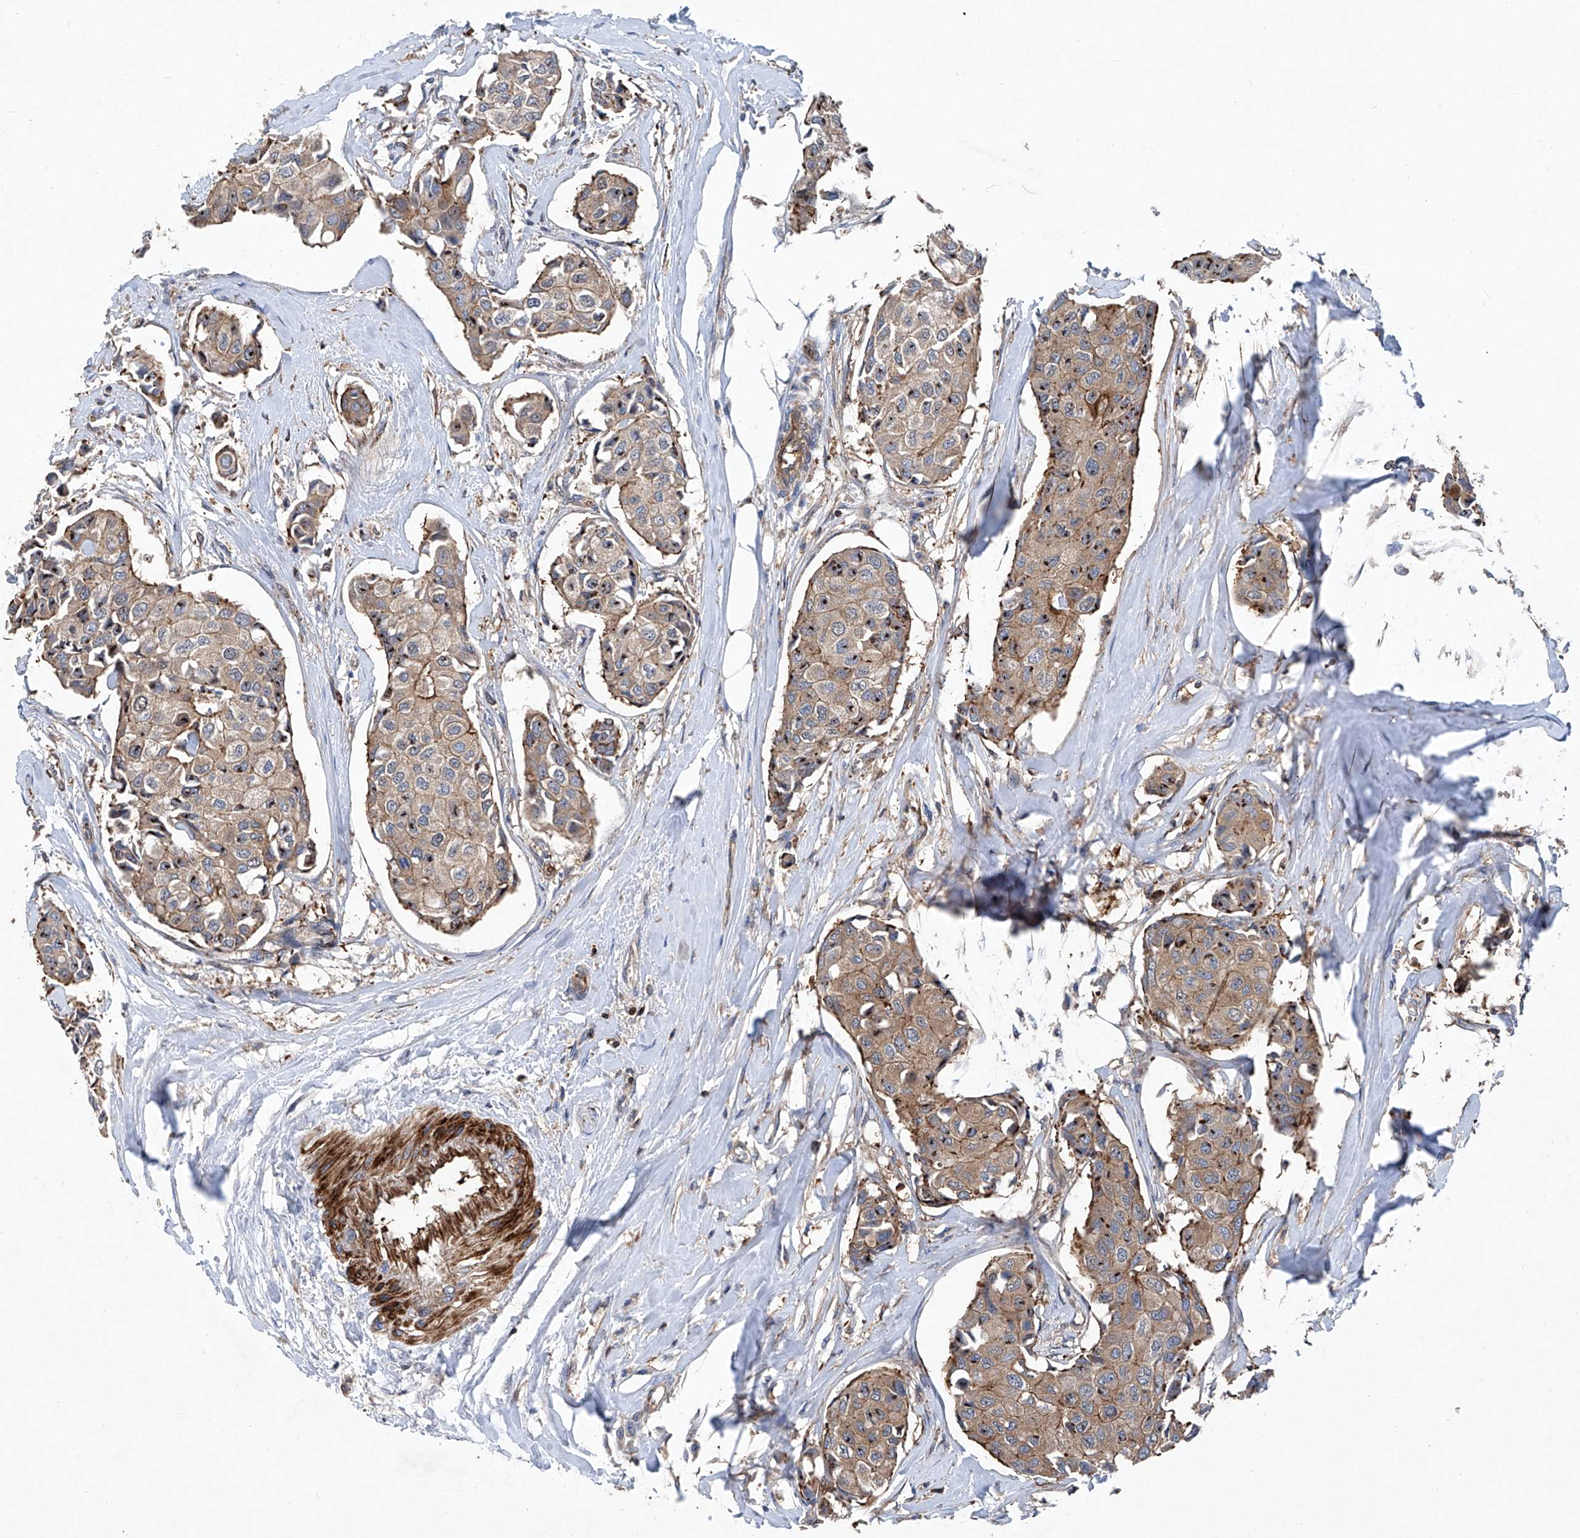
{"staining": {"intensity": "moderate", "quantity": ">75%", "location": "cytoplasmic/membranous,nuclear"}, "tissue": "breast cancer", "cell_type": "Tumor cells", "image_type": "cancer", "snomed": [{"axis": "morphology", "description": "Duct carcinoma"}, {"axis": "topography", "description": "Breast"}], "caption": "An immunohistochemistry image of neoplastic tissue is shown. Protein staining in brown highlights moderate cytoplasmic/membranous and nuclear positivity in breast intraductal carcinoma within tumor cells. Nuclei are stained in blue.", "gene": "NT5C3A", "patient": {"sex": "female", "age": 80}}